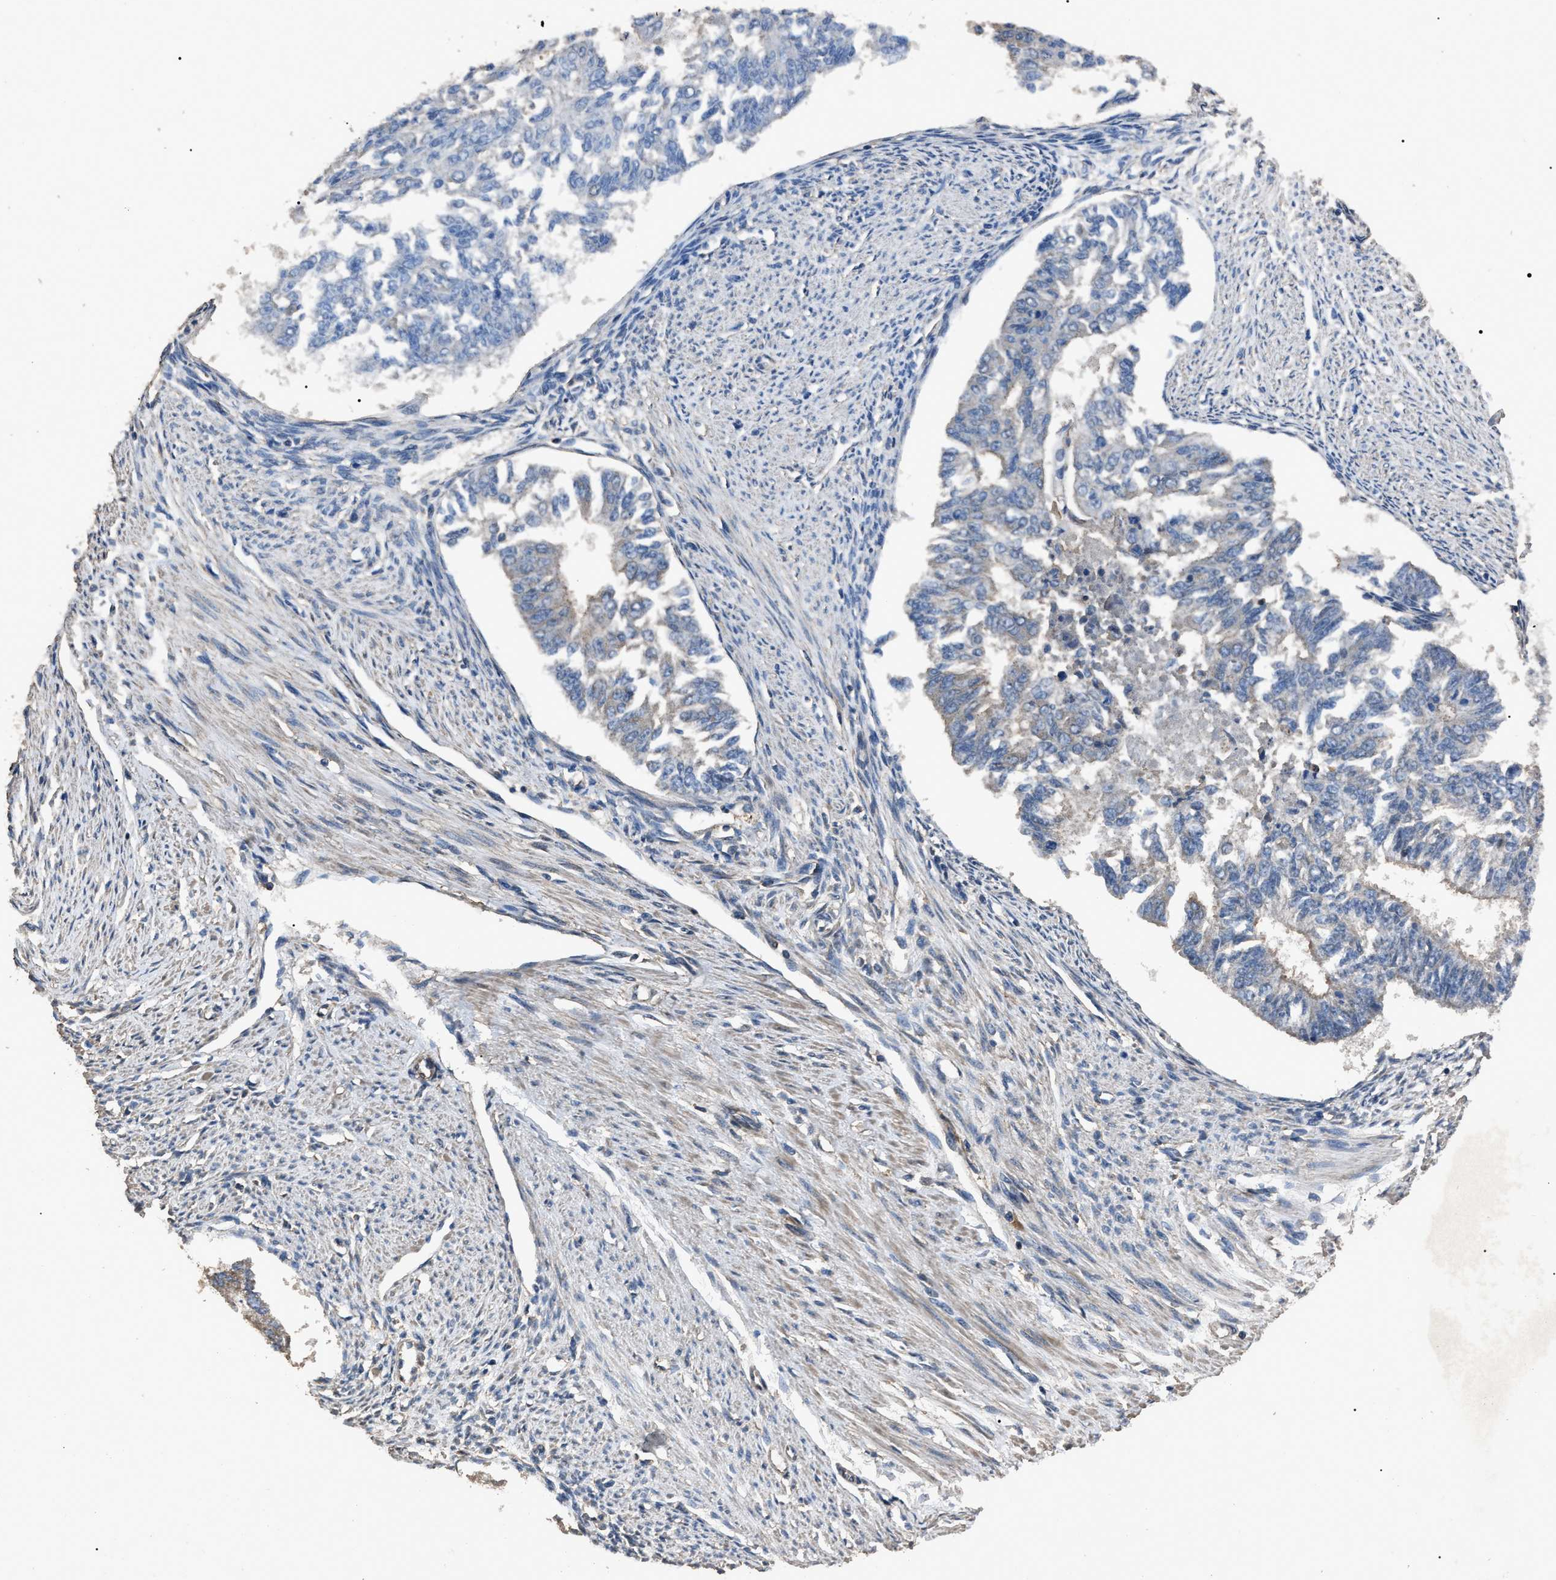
{"staining": {"intensity": "negative", "quantity": "none", "location": "none"}, "tissue": "endometrial cancer", "cell_type": "Tumor cells", "image_type": "cancer", "snomed": [{"axis": "morphology", "description": "Adenocarcinoma, NOS"}, {"axis": "topography", "description": "Endometrium"}], "caption": "This is an immunohistochemistry histopathology image of endometrial cancer (adenocarcinoma). There is no positivity in tumor cells.", "gene": "RNF216", "patient": {"sex": "female", "age": 32}}